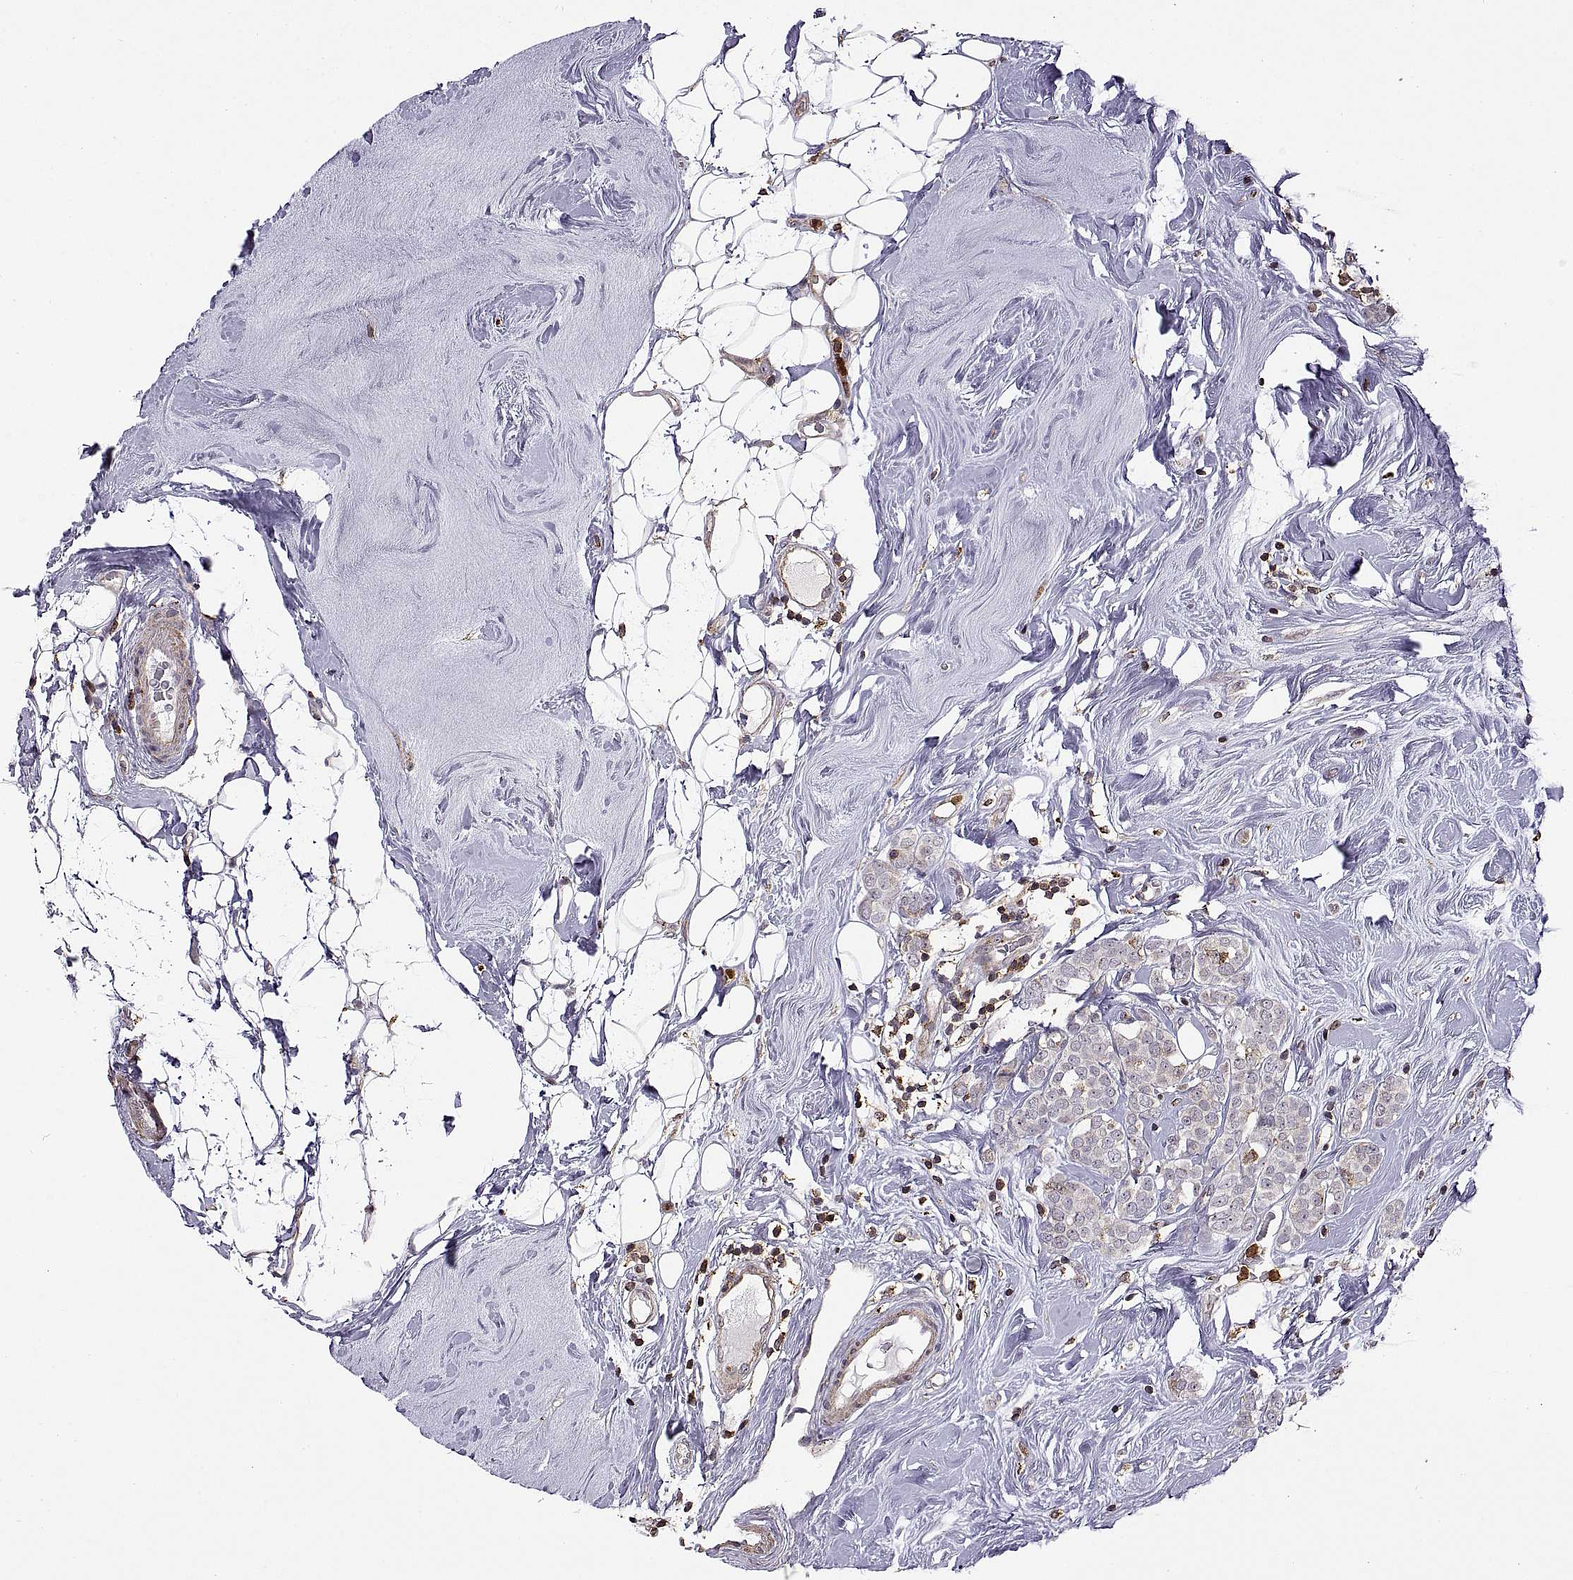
{"staining": {"intensity": "negative", "quantity": "none", "location": "none"}, "tissue": "breast cancer", "cell_type": "Tumor cells", "image_type": "cancer", "snomed": [{"axis": "morphology", "description": "Lobular carcinoma"}, {"axis": "topography", "description": "Breast"}], "caption": "Breast lobular carcinoma was stained to show a protein in brown. There is no significant staining in tumor cells.", "gene": "ACAP1", "patient": {"sex": "female", "age": 49}}